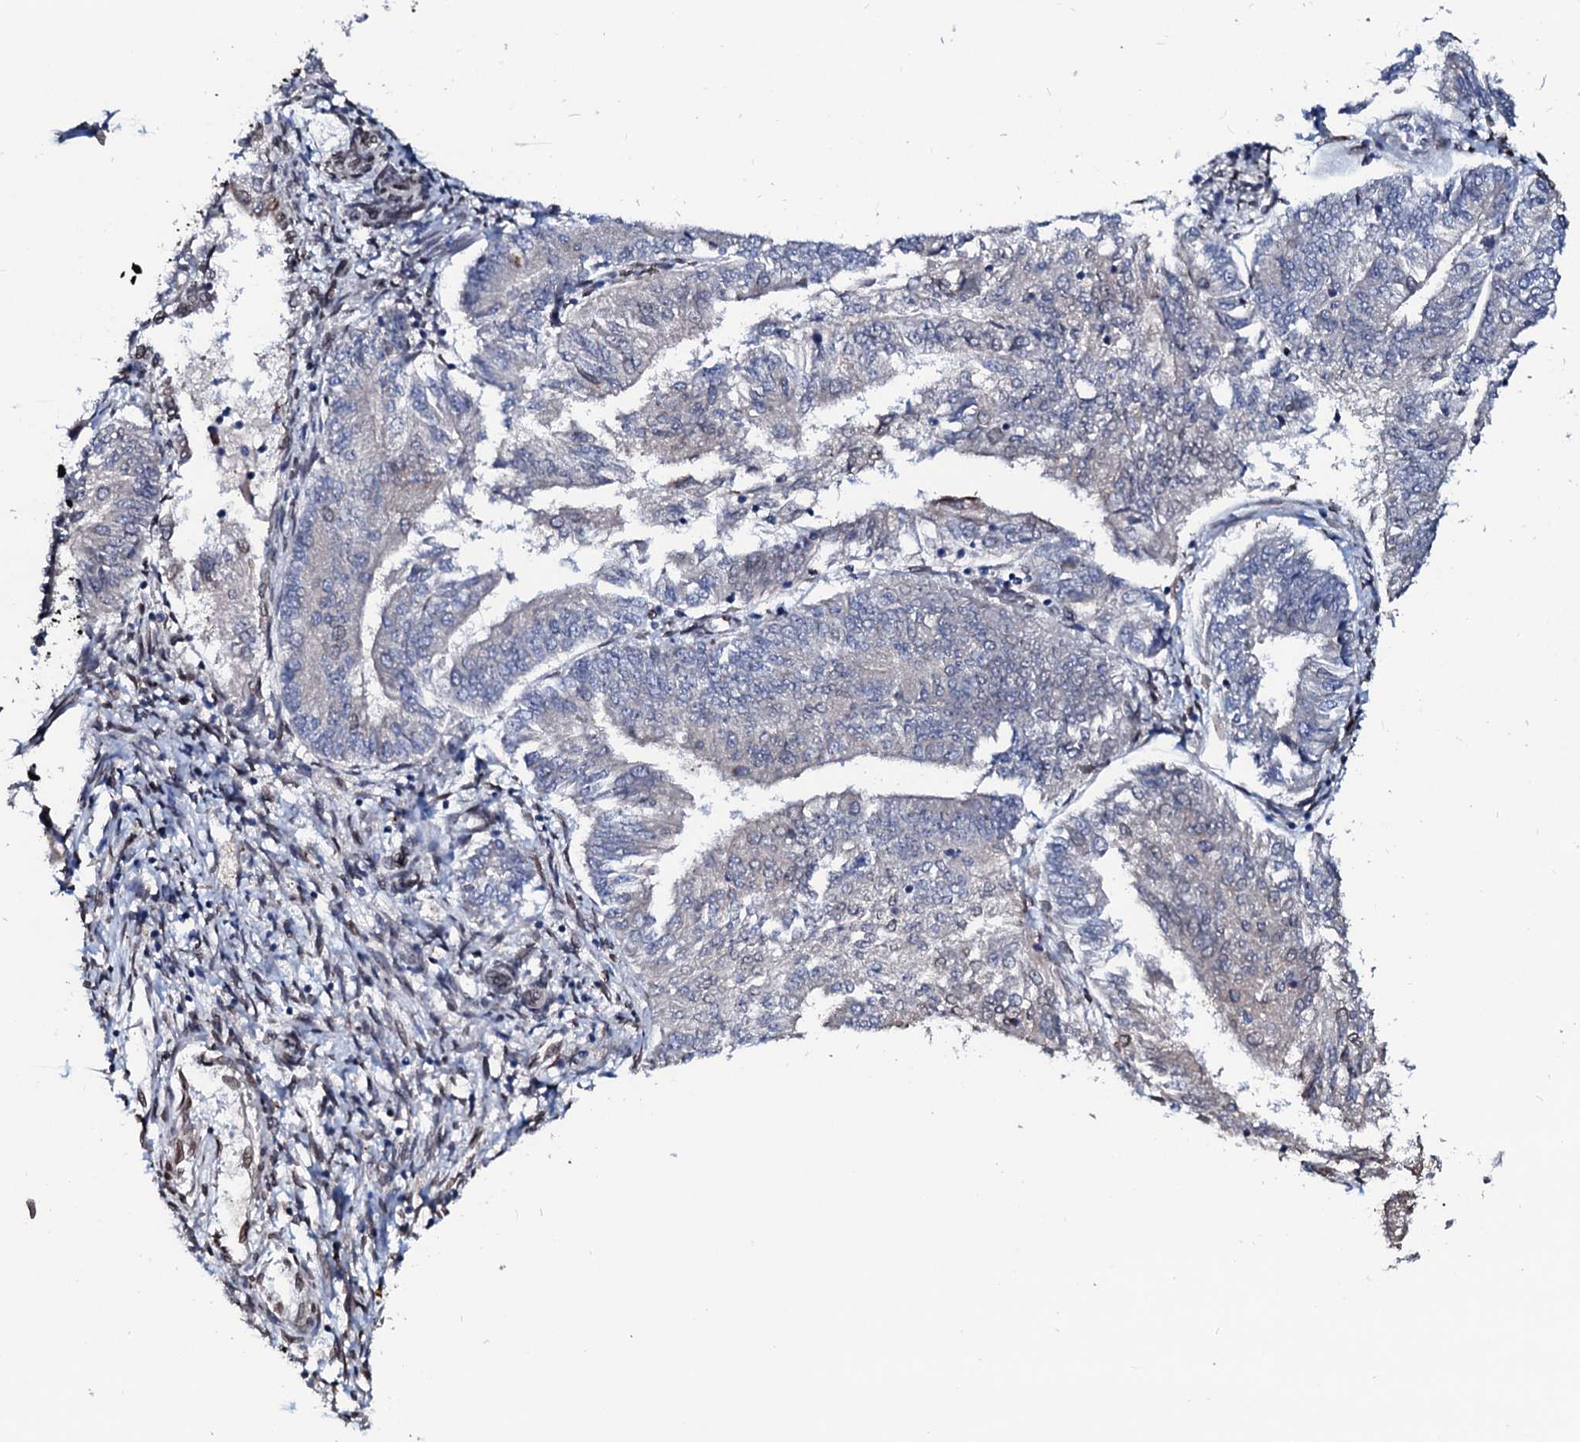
{"staining": {"intensity": "negative", "quantity": "none", "location": "none"}, "tissue": "endometrial cancer", "cell_type": "Tumor cells", "image_type": "cancer", "snomed": [{"axis": "morphology", "description": "Adenocarcinoma, NOS"}, {"axis": "topography", "description": "Endometrium"}], "caption": "Protein analysis of endometrial cancer (adenocarcinoma) displays no significant positivity in tumor cells.", "gene": "NRP2", "patient": {"sex": "female", "age": 58}}